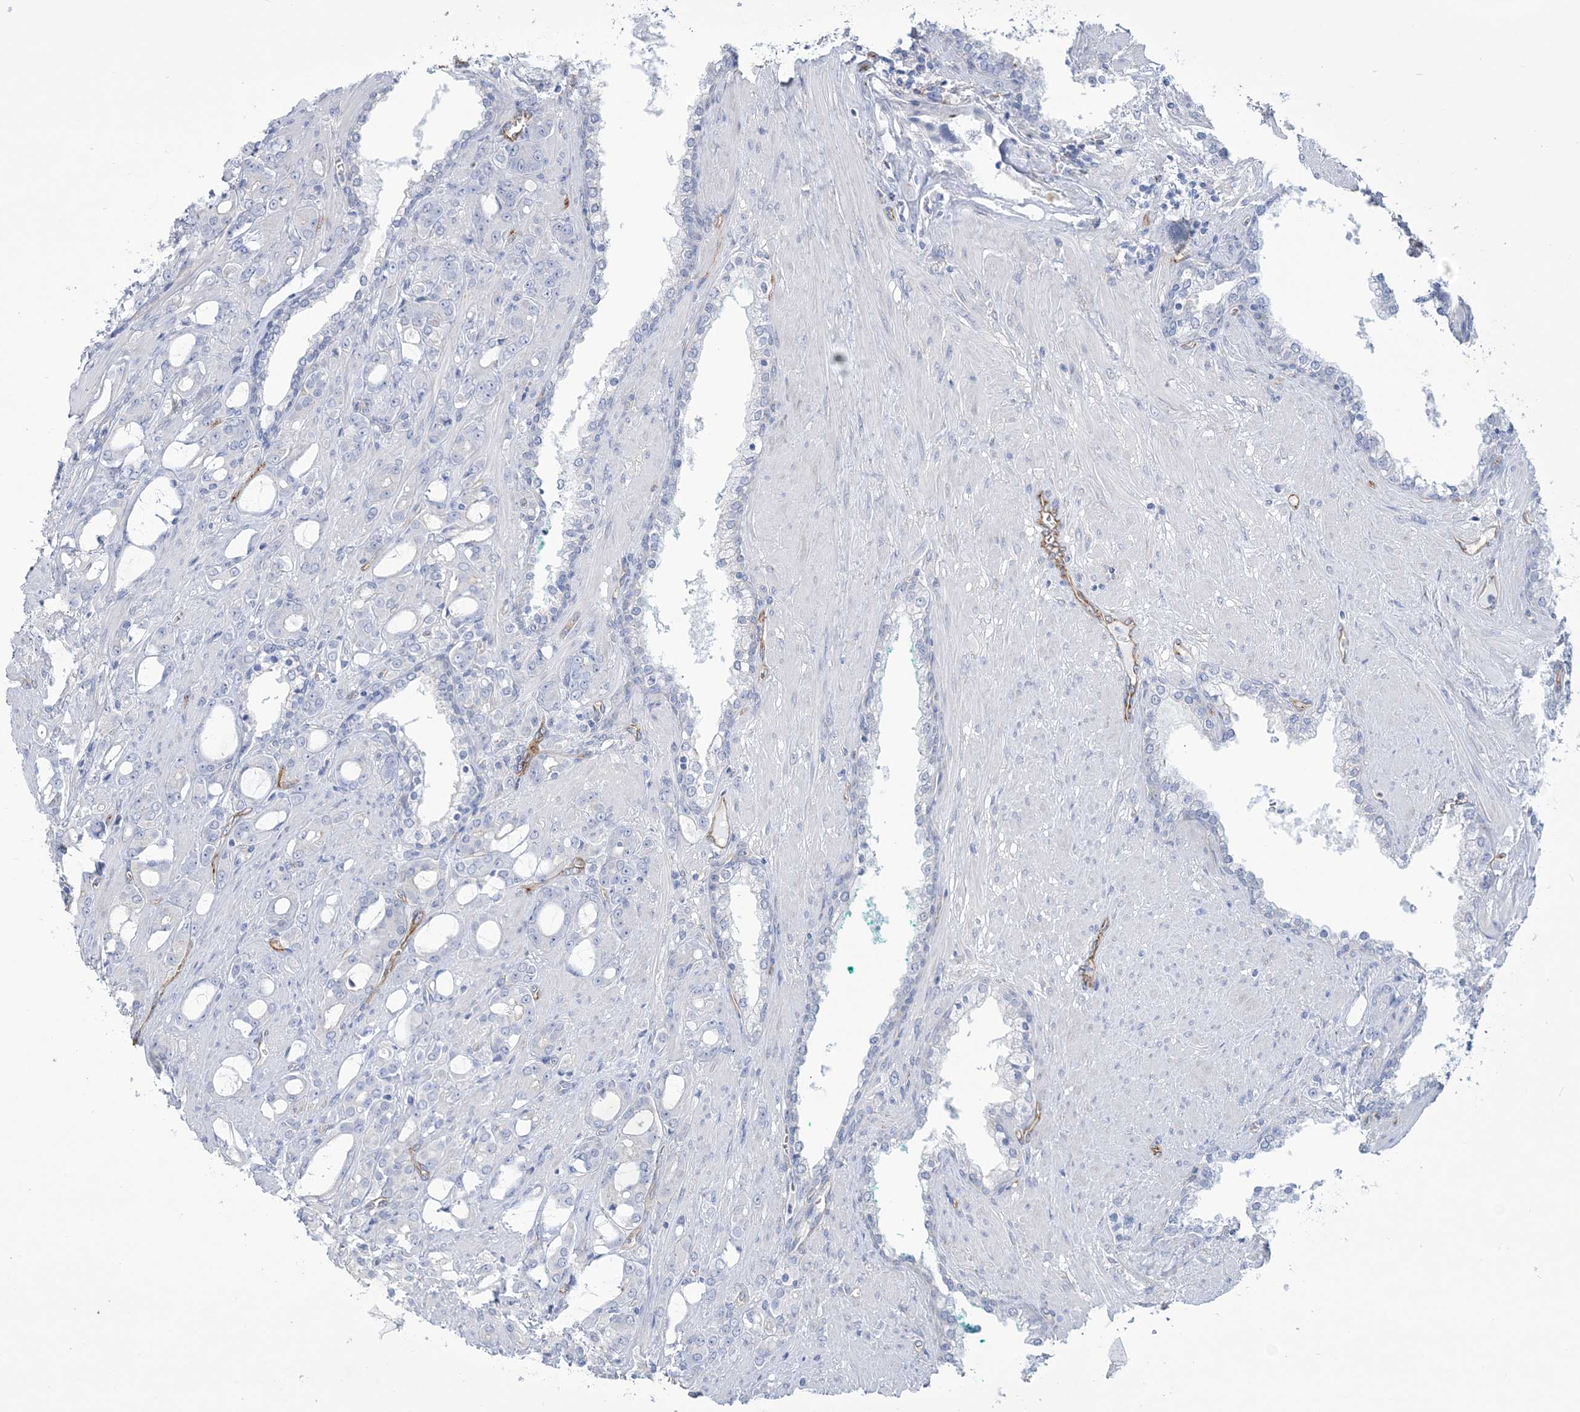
{"staining": {"intensity": "negative", "quantity": "none", "location": "none"}, "tissue": "prostate cancer", "cell_type": "Tumor cells", "image_type": "cancer", "snomed": [{"axis": "morphology", "description": "Adenocarcinoma, High grade"}, {"axis": "topography", "description": "Prostate"}], "caption": "A micrograph of prostate cancer stained for a protein displays no brown staining in tumor cells.", "gene": "RAB11FIP5", "patient": {"sex": "male", "age": 72}}